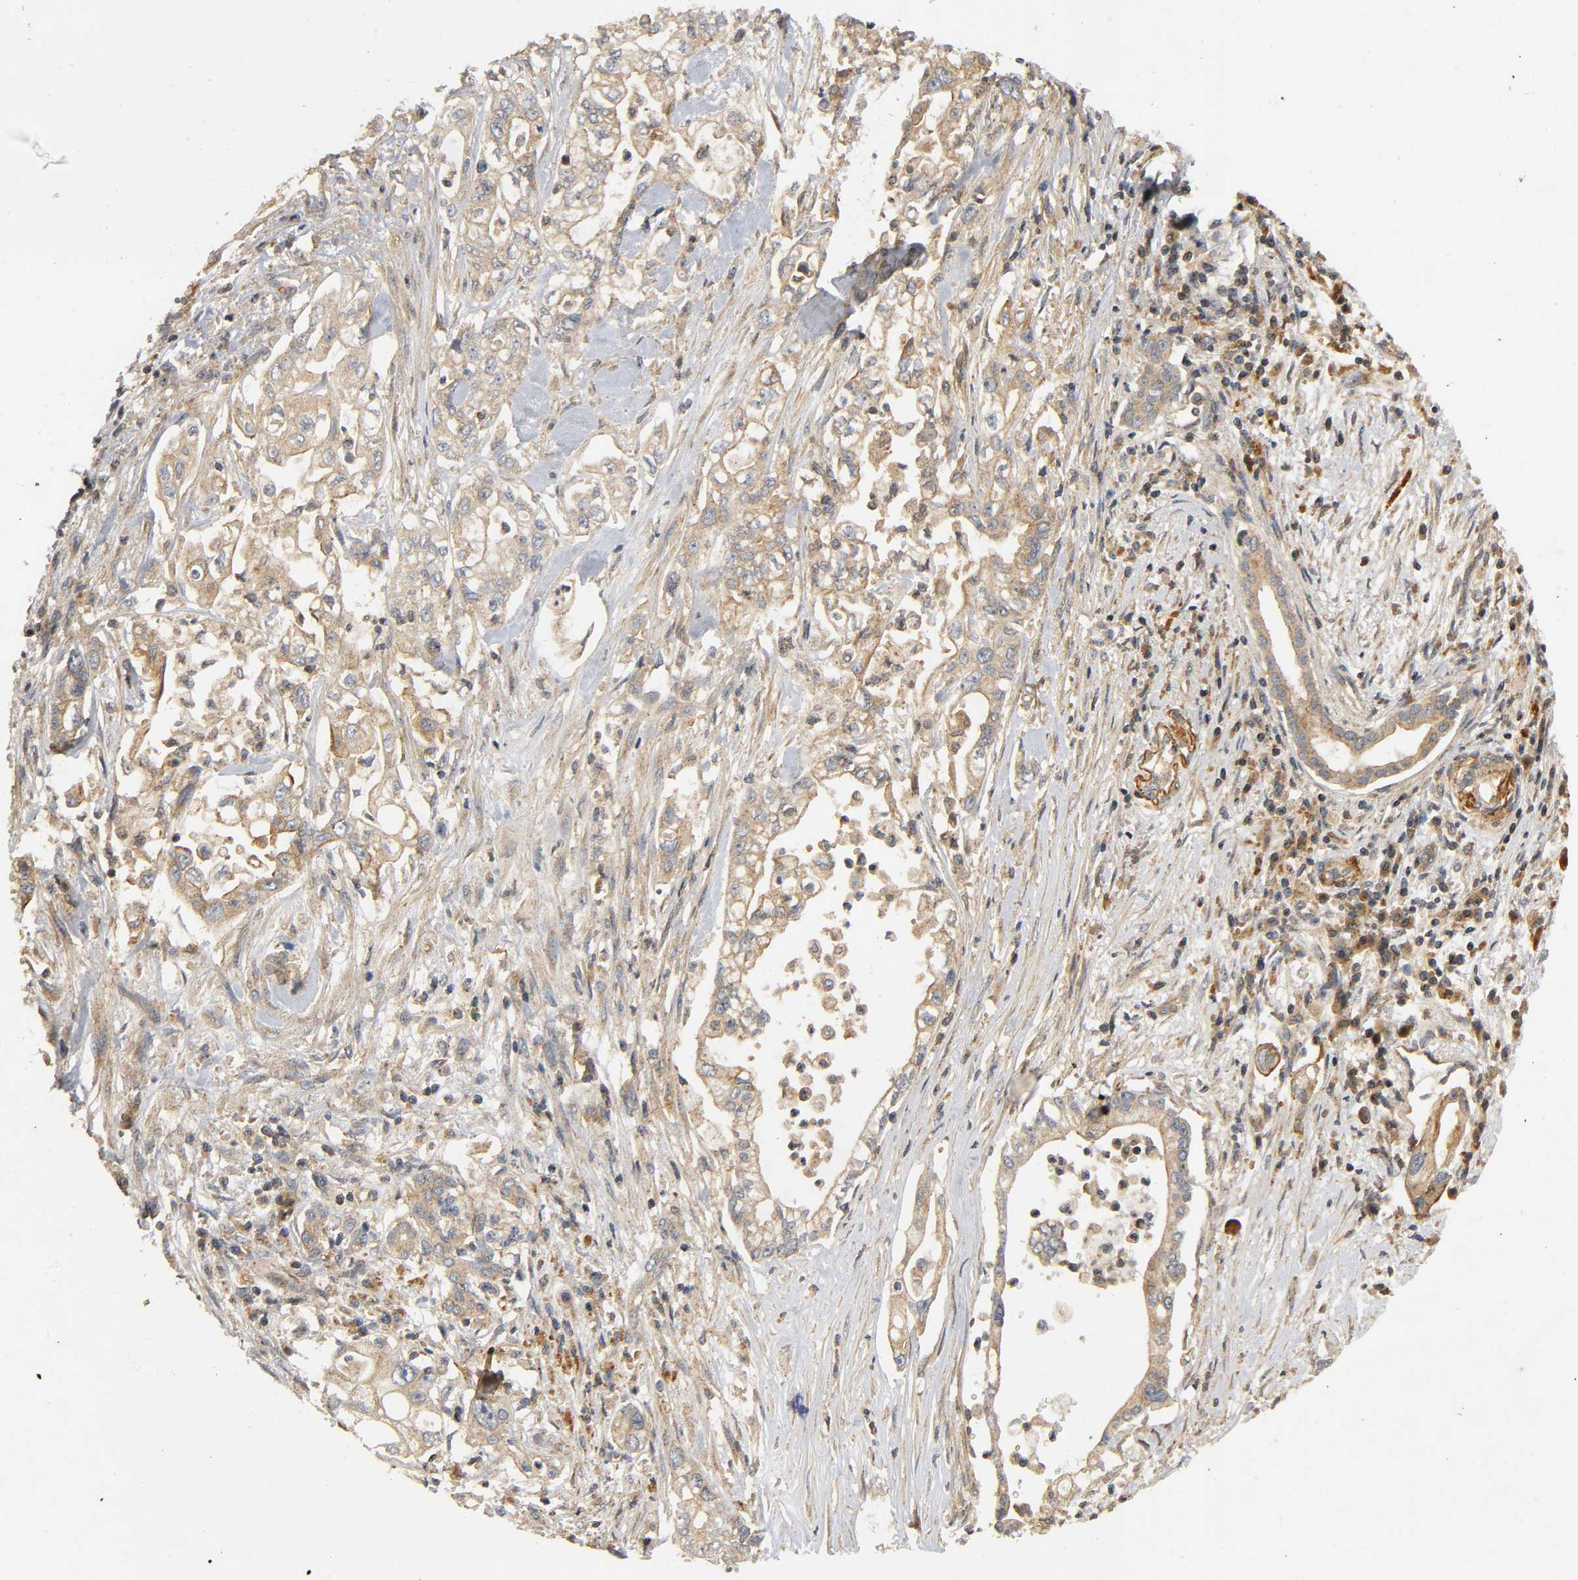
{"staining": {"intensity": "moderate", "quantity": ">75%", "location": "cytoplasmic/membranous"}, "tissue": "pancreatic cancer", "cell_type": "Tumor cells", "image_type": "cancer", "snomed": [{"axis": "morphology", "description": "Normal tissue, NOS"}, {"axis": "topography", "description": "Pancreas"}], "caption": "There is medium levels of moderate cytoplasmic/membranous staining in tumor cells of pancreatic cancer, as demonstrated by immunohistochemical staining (brown color).", "gene": "IKBKB", "patient": {"sex": "male", "age": 42}}